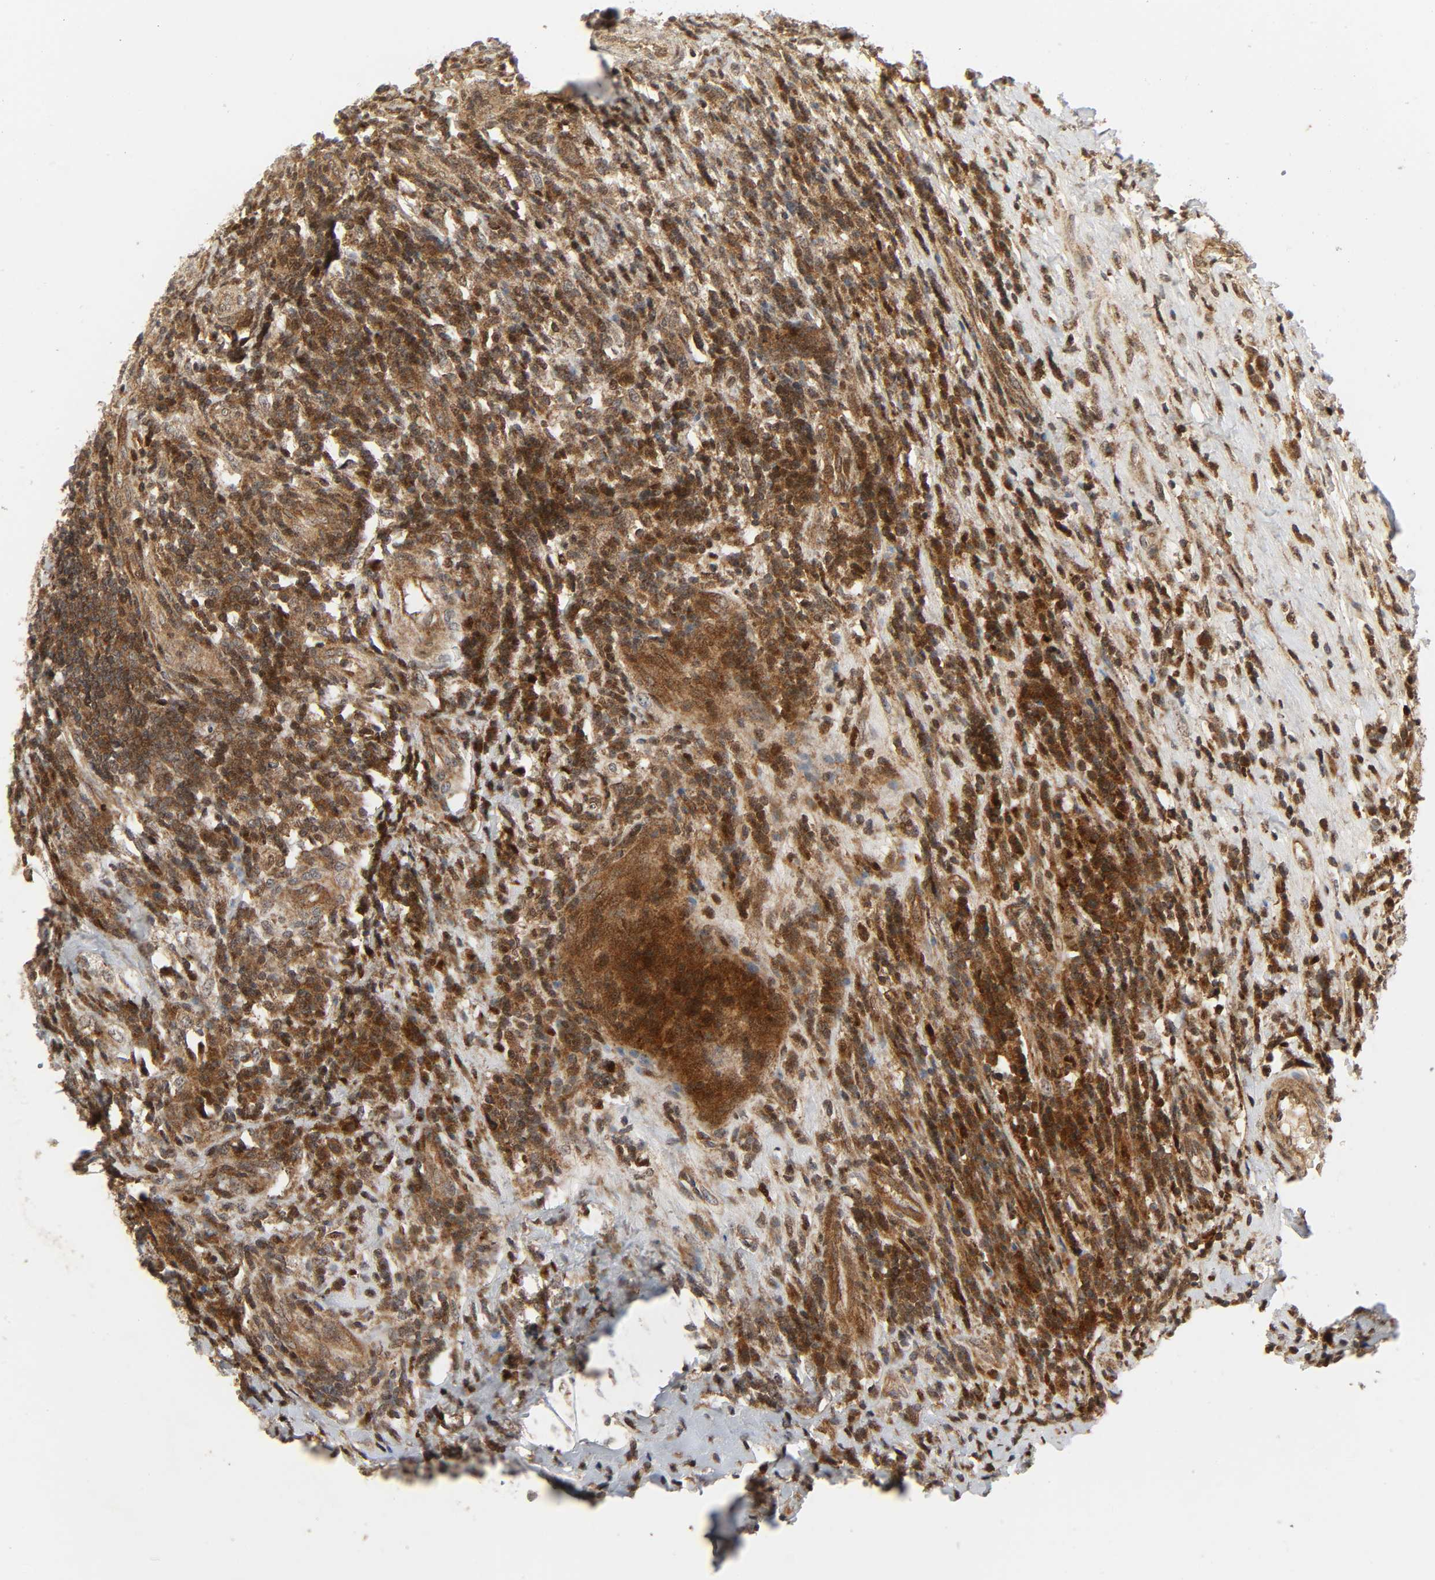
{"staining": {"intensity": "moderate", "quantity": ">75%", "location": "cytoplasmic/membranous"}, "tissue": "testis cancer", "cell_type": "Tumor cells", "image_type": "cancer", "snomed": [{"axis": "morphology", "description": "Necrosis, NOS"}, {"axis": "morphology", "description": "Carcinoma, Embryonal, NOS"}, {"axis": "topography", "description": "Testis"}], "caption": "IHC histopathology image of neoplastic tissue: human testis cancer stained using IHC shows medium levels of moderate protein expression localized specifically in the cytoplasmic/membranous of tumor cells, appearing as a cytoplasmic/membranous brown color.", "gene": "CHUK", "patient": {"sex": "male", "age": 19}}